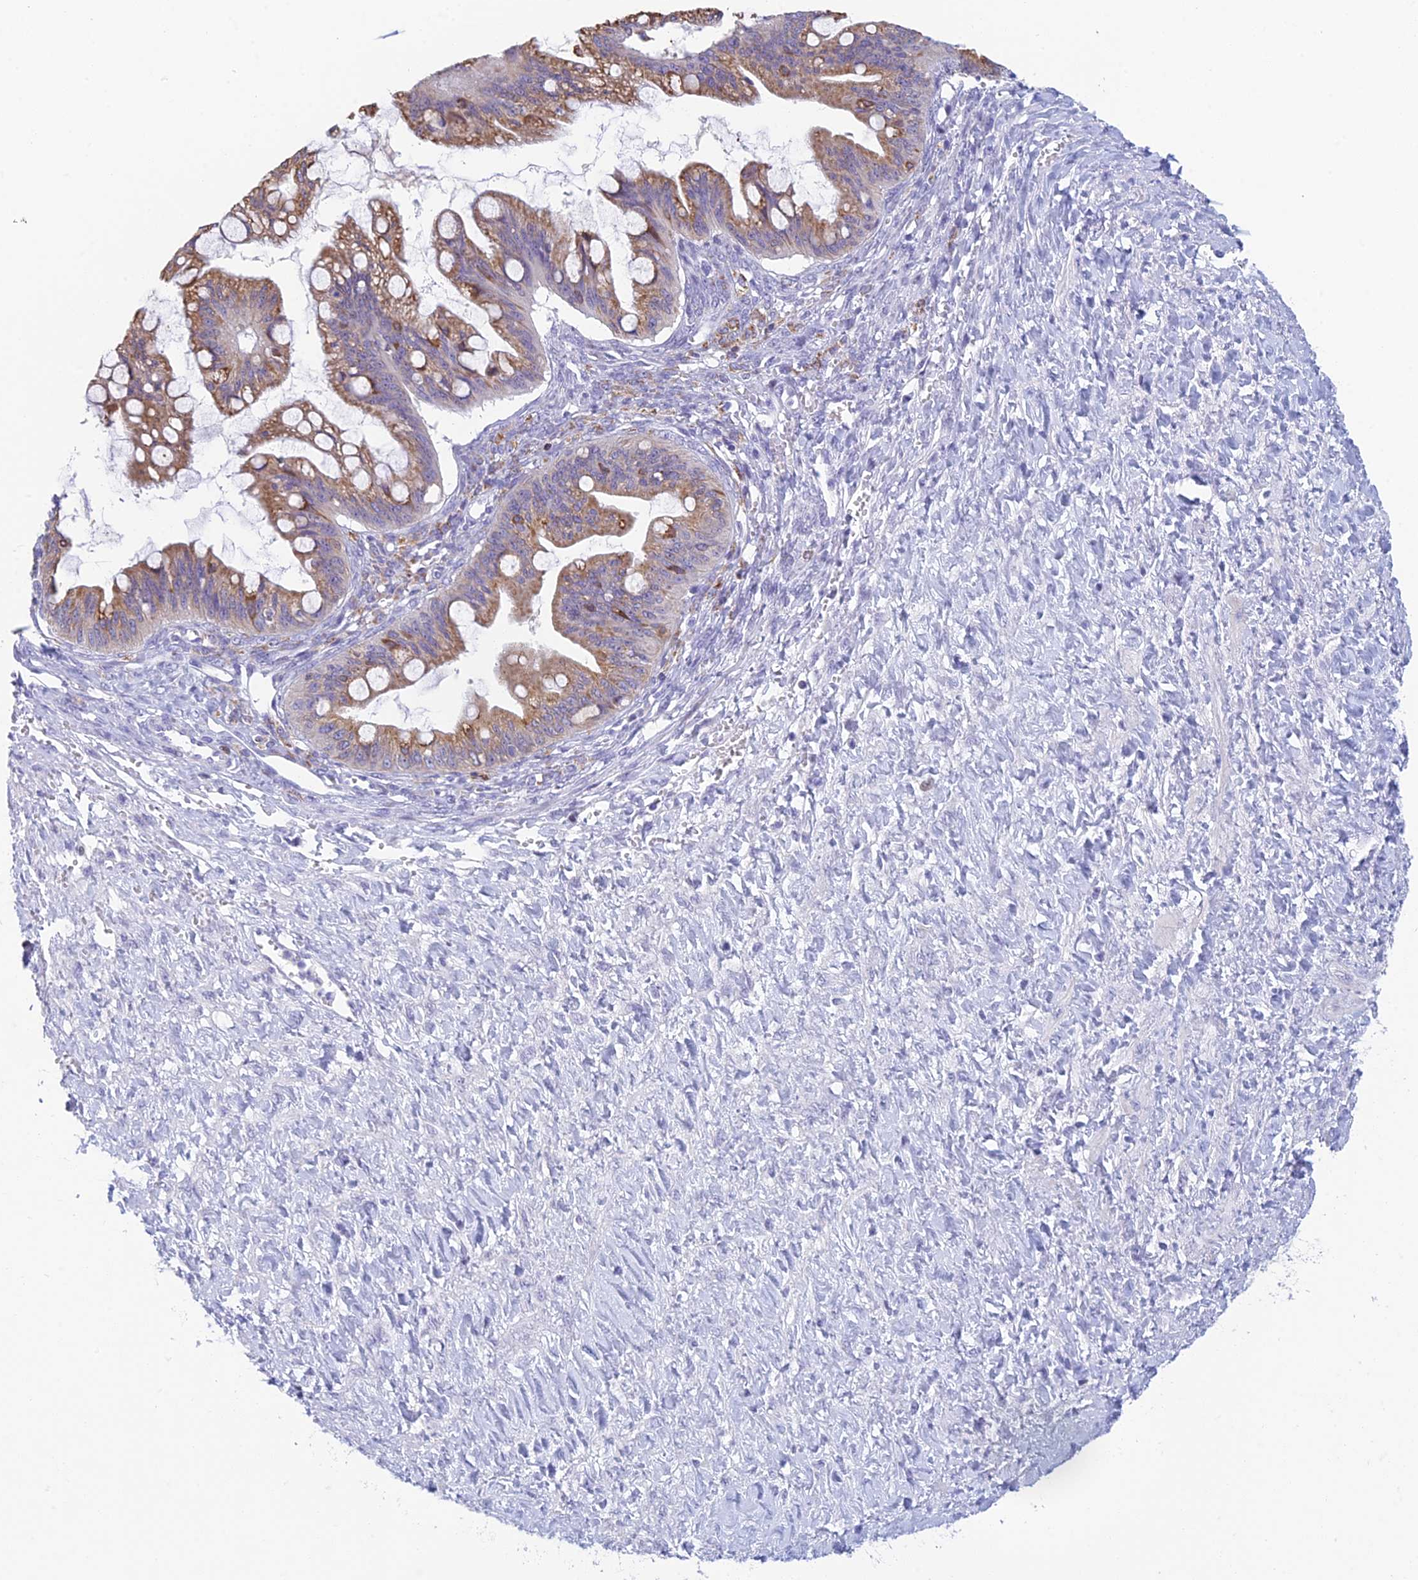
{"staining": {"intensity": "moderate", "quantity": ">75%", "location": "cytoplasmic/membranous"}, "tissue": "ovarian cancer", "cell_type": "Tumor cells", "image_type": "cancer", "snomed": [{"axis": "morphology", "description": "Cystadenocarcinoma, mucinous, NOS"}, {"axis": "topography", "description": "Ovary"}], "caption": "Moderate cytoplasmic/membranous expression is identified in about >75% of tumor cells in ovarian cancer.", "gene": "REXO5", "patient": {"sex": "female", "age": 73}}